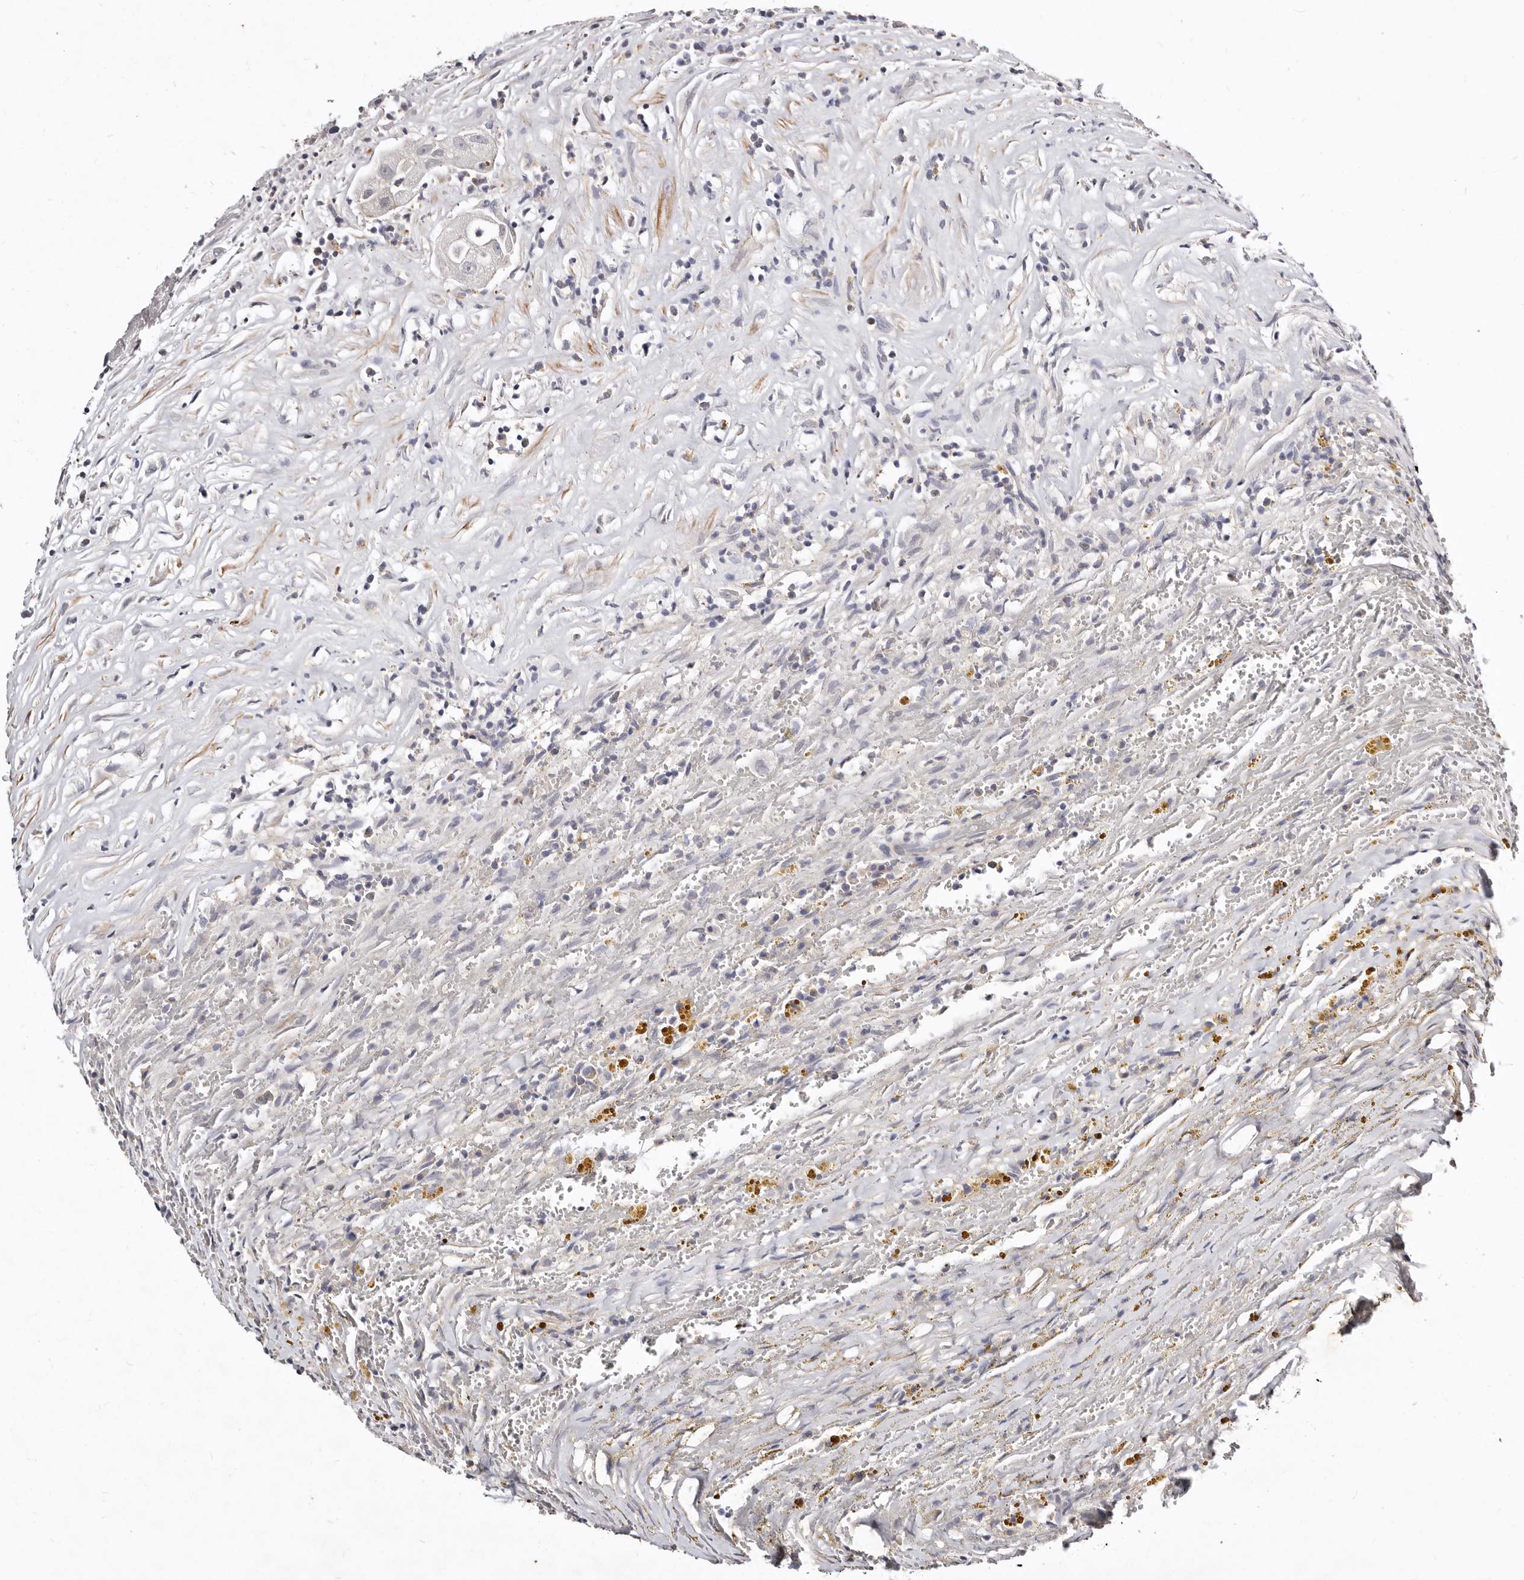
{"staining": {"intensity": "negative", "quantity": "none", "location": "none"}, "tissue": "thyroid cancer", "cell_type": "Tumor cells", "image_type": "cancer", "snomed": [{"axis": "morphology", "description": "Papillary adenocarcinoma, NOS"}, {"axis": "topography", "description": "Thyroid gland"}], "caption": "IHC of human papillary adenocarcinoma (thyroid) demonstrates no staining in tumor cells.", "gene": "MRPS33", "patient": {"sex": "male", "age": 77}}